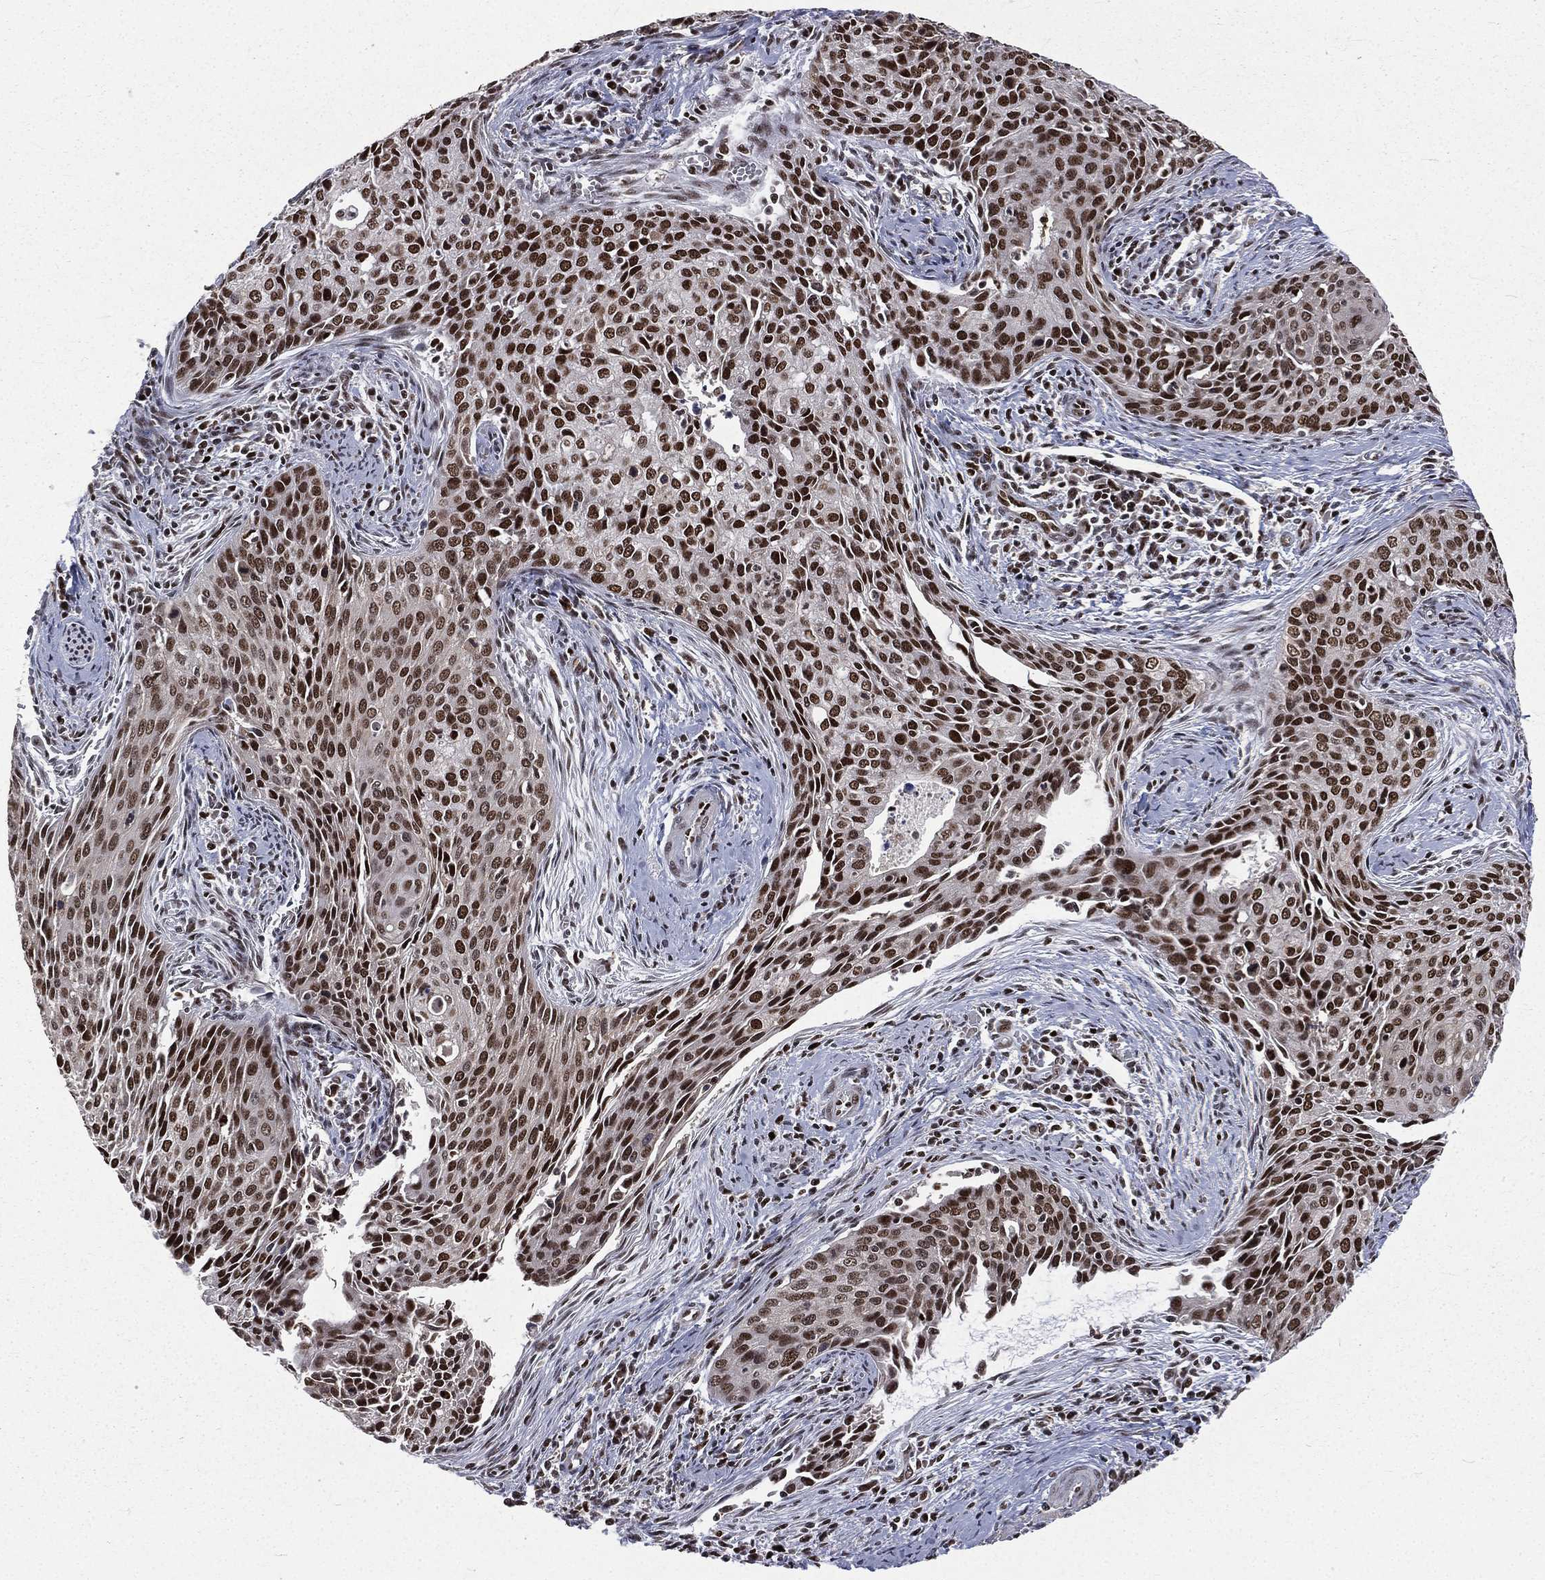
{"staining": {"intensity": "strong", "quantity": ">75%", "location": "nuclear"}, "tissue": "cervical cancer", "cell_type": "Tumor cells", "image_type": "cancer", "snomed": [{"axis": "morphology", "description": "Squamous cell carcinoma, NOS"}, {"axis": "topography", "description": "Cervix"}], "caption": "DAB immunohistochemical staining of human cervical squamous cell carcinoma exhibits strong nuclear protein positivity in approximately >75% of tumor cells. The protein of interest is shown in brown color, while the nuclei are stained blue.", "gene": "POLB", "patient": {"sex": "female", "age": 29}}